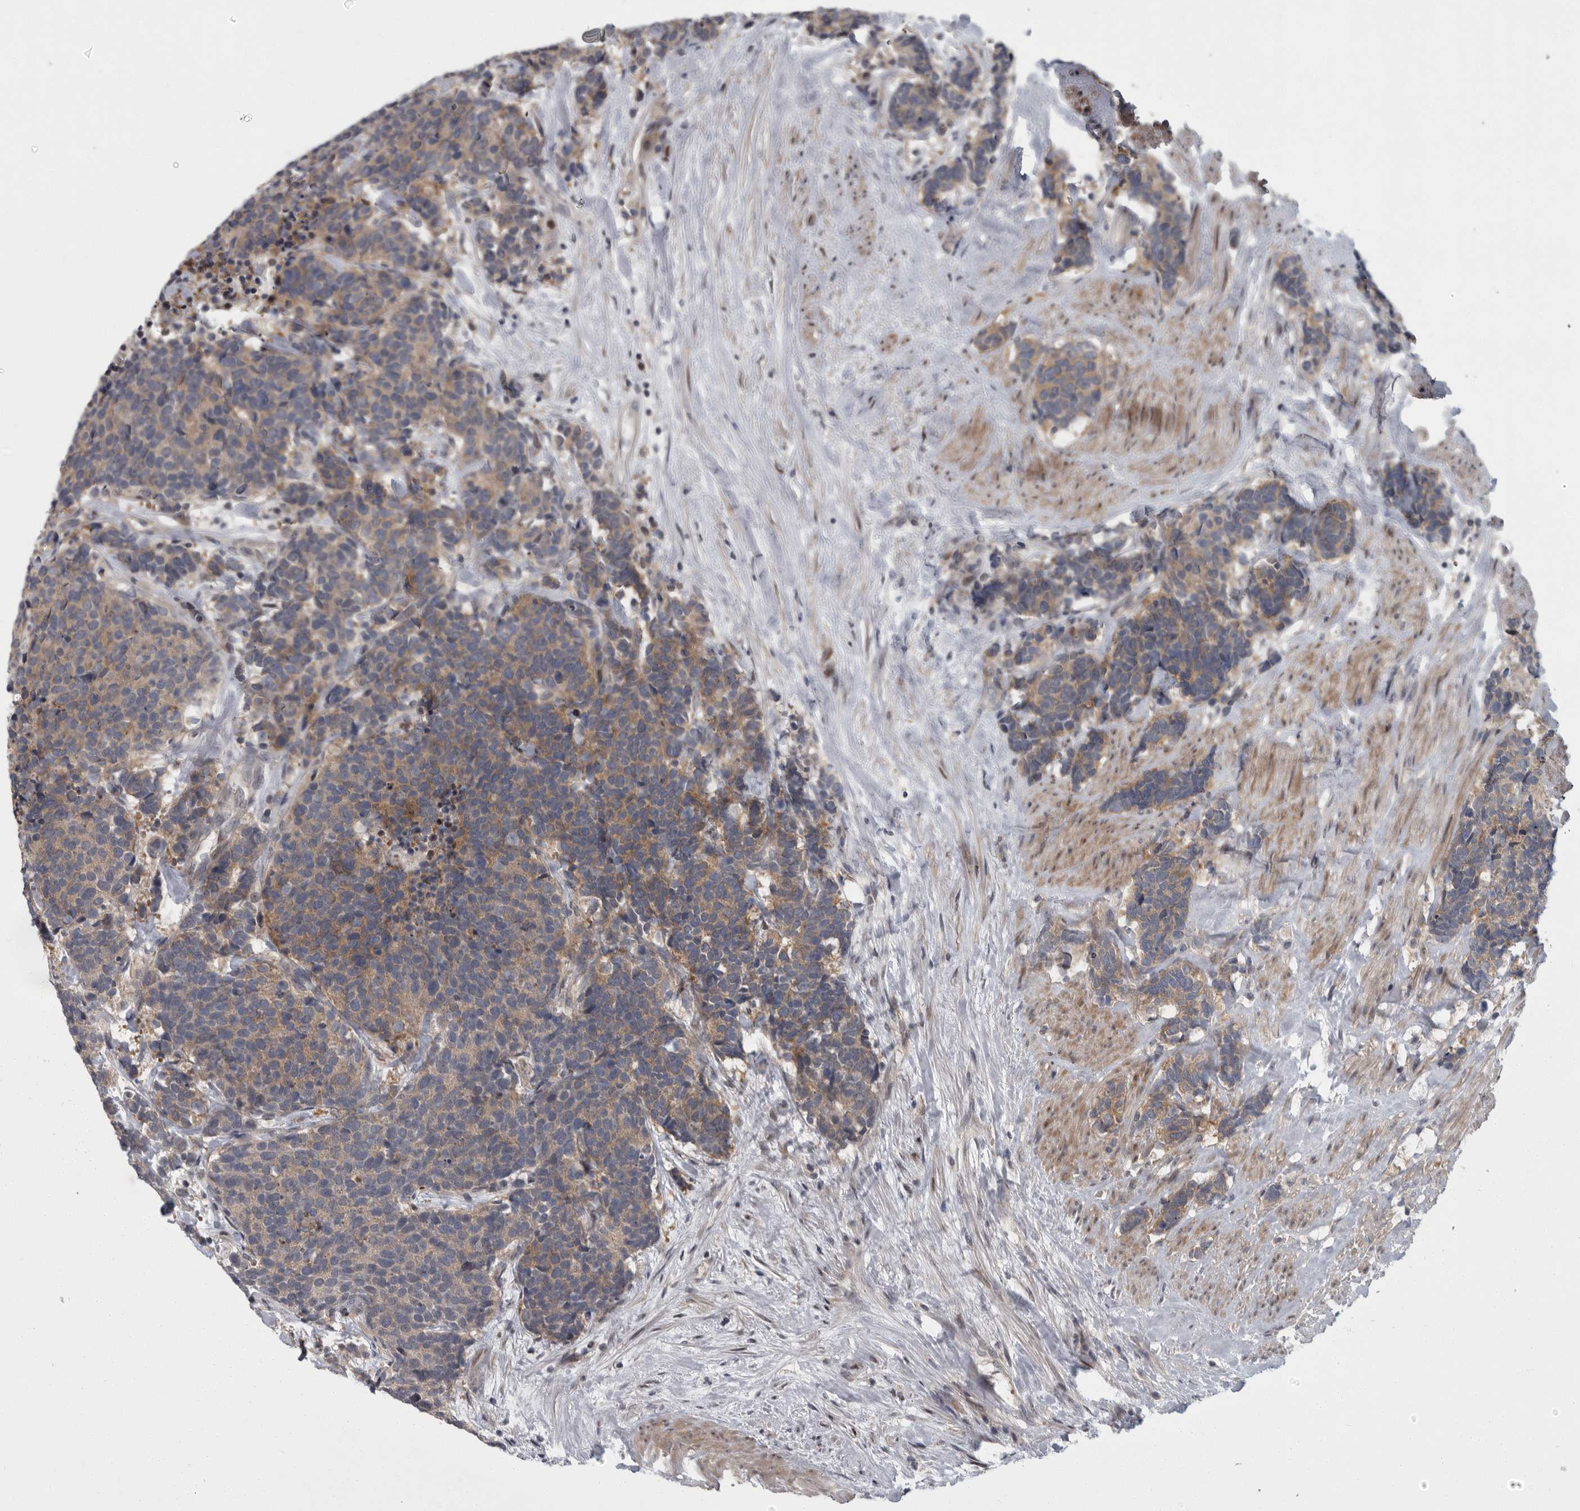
{"staining": {"intensity": "weak", "quantity": ">75%", "location": "cytoplasmic/membranous"}, "tissue": "carcinoid", "cell_type": "Tumor cells", "image_type": "cancer", "snomed": [{"axis": "morphology", "description": "Carcinoma, NOS"}, {"axis": "morphology", "description": "Carcinoid, malignant, NOS"}, {"axis": "topography", "description": "Urinary bladder"}], "caption": "Immunohistochemistry of human carcinoid reveals low levels of weak cytoplasmic/membranous positivity in about >75% of tumor cells. The protein is shown in brown color, while the nuclei are stained blue.", "gene": "PDE7A", "patient": {"sex": "male", "age": 57}}